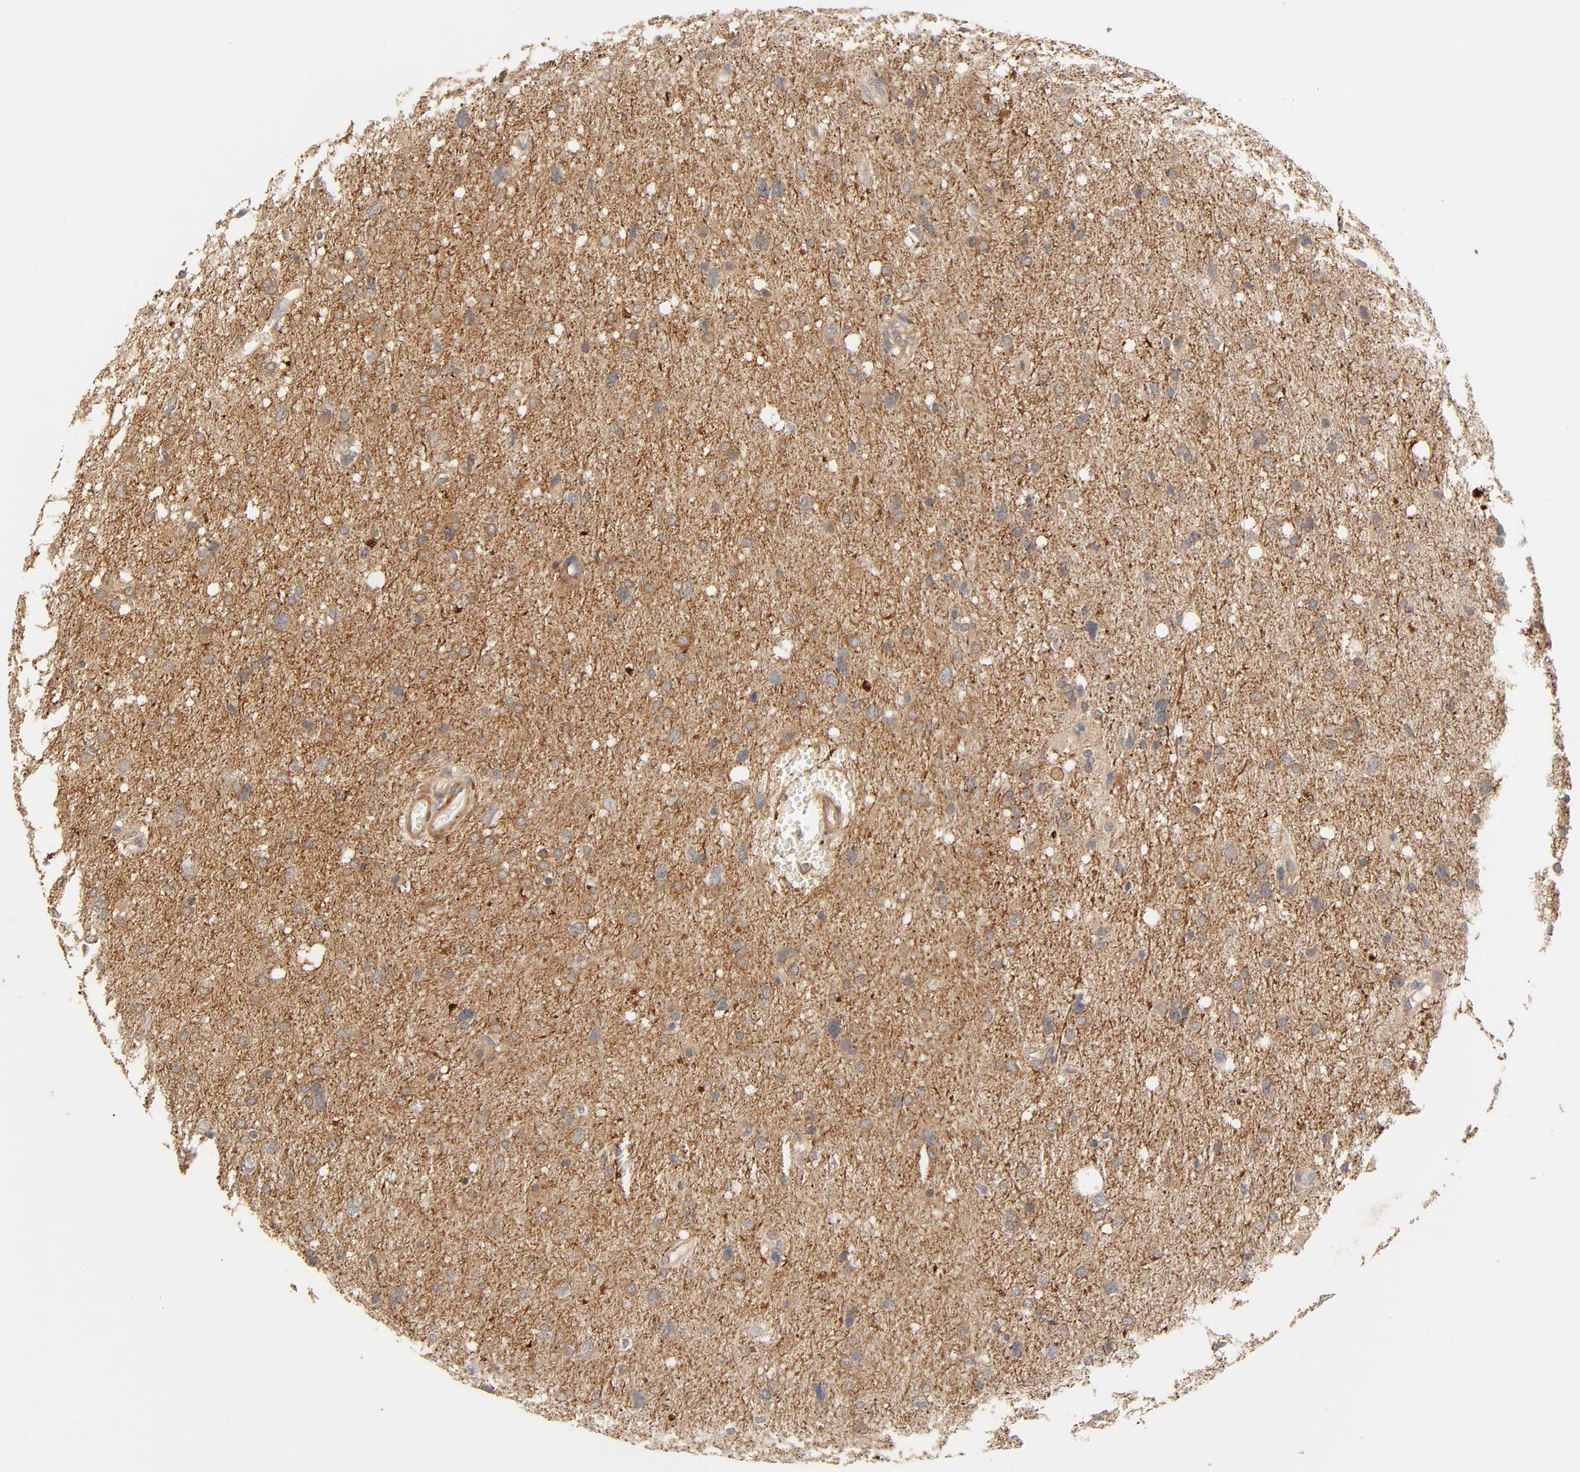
{"staining": {"intensity": "moderate", "quantity": ">75%", "location": "cytoplasmic/membranous"}, "tissue": "glioma", "cell_type": "Tumor cells", "image_type": "cancer", "snomed": [{"axis": "morphology", "description": "Glioma, malignant, High grade"}, {"axis": "topography", "description": "Brain"}], "caption": "A high-resolution micrograph shows immunohistochemistry staining of malignant glioma (high-grade), which displays moderate cytoplasmic/membranous expression in approximately >75% of tumor cells.", "gene": "NEMF", "patient": {"sex": "female", "age": 59}}